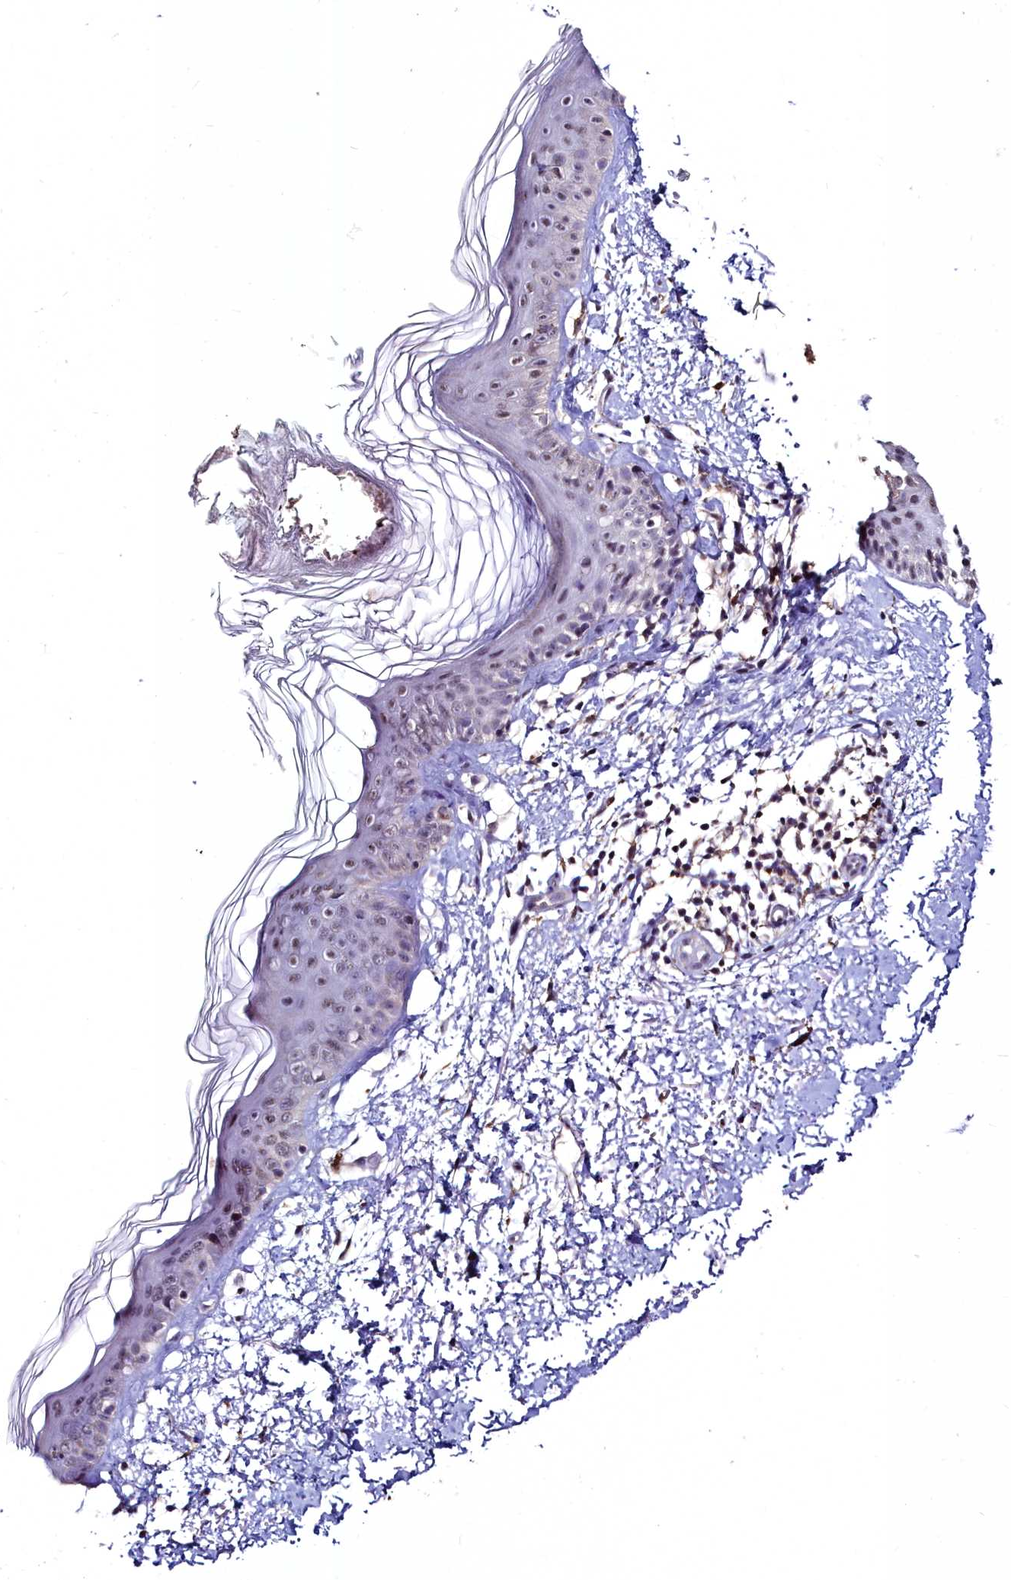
{"staining": {"intensity": "negative", "quantity": "none", "location": "none"}, "tissue": "skin", "cell_type": "Fibroblasts", "image_type": "normal", "snomed": [{"axis": "morphology", "description": "Normal tissue, NOS"}, {"axis": "topography", "description": "Skin"}], "caption": "A high-resolution micrograph shows immunohistochemistry staining of benign skin, which shows no significant staining in fibroblasts. Brightfield microscopy of immunohistochemistry stained with DAB (brown) and hematoxylin (blue), captured at high magnification.", "gene": "AMBRA1", "patient": {"sex": "male", "age": 66}}